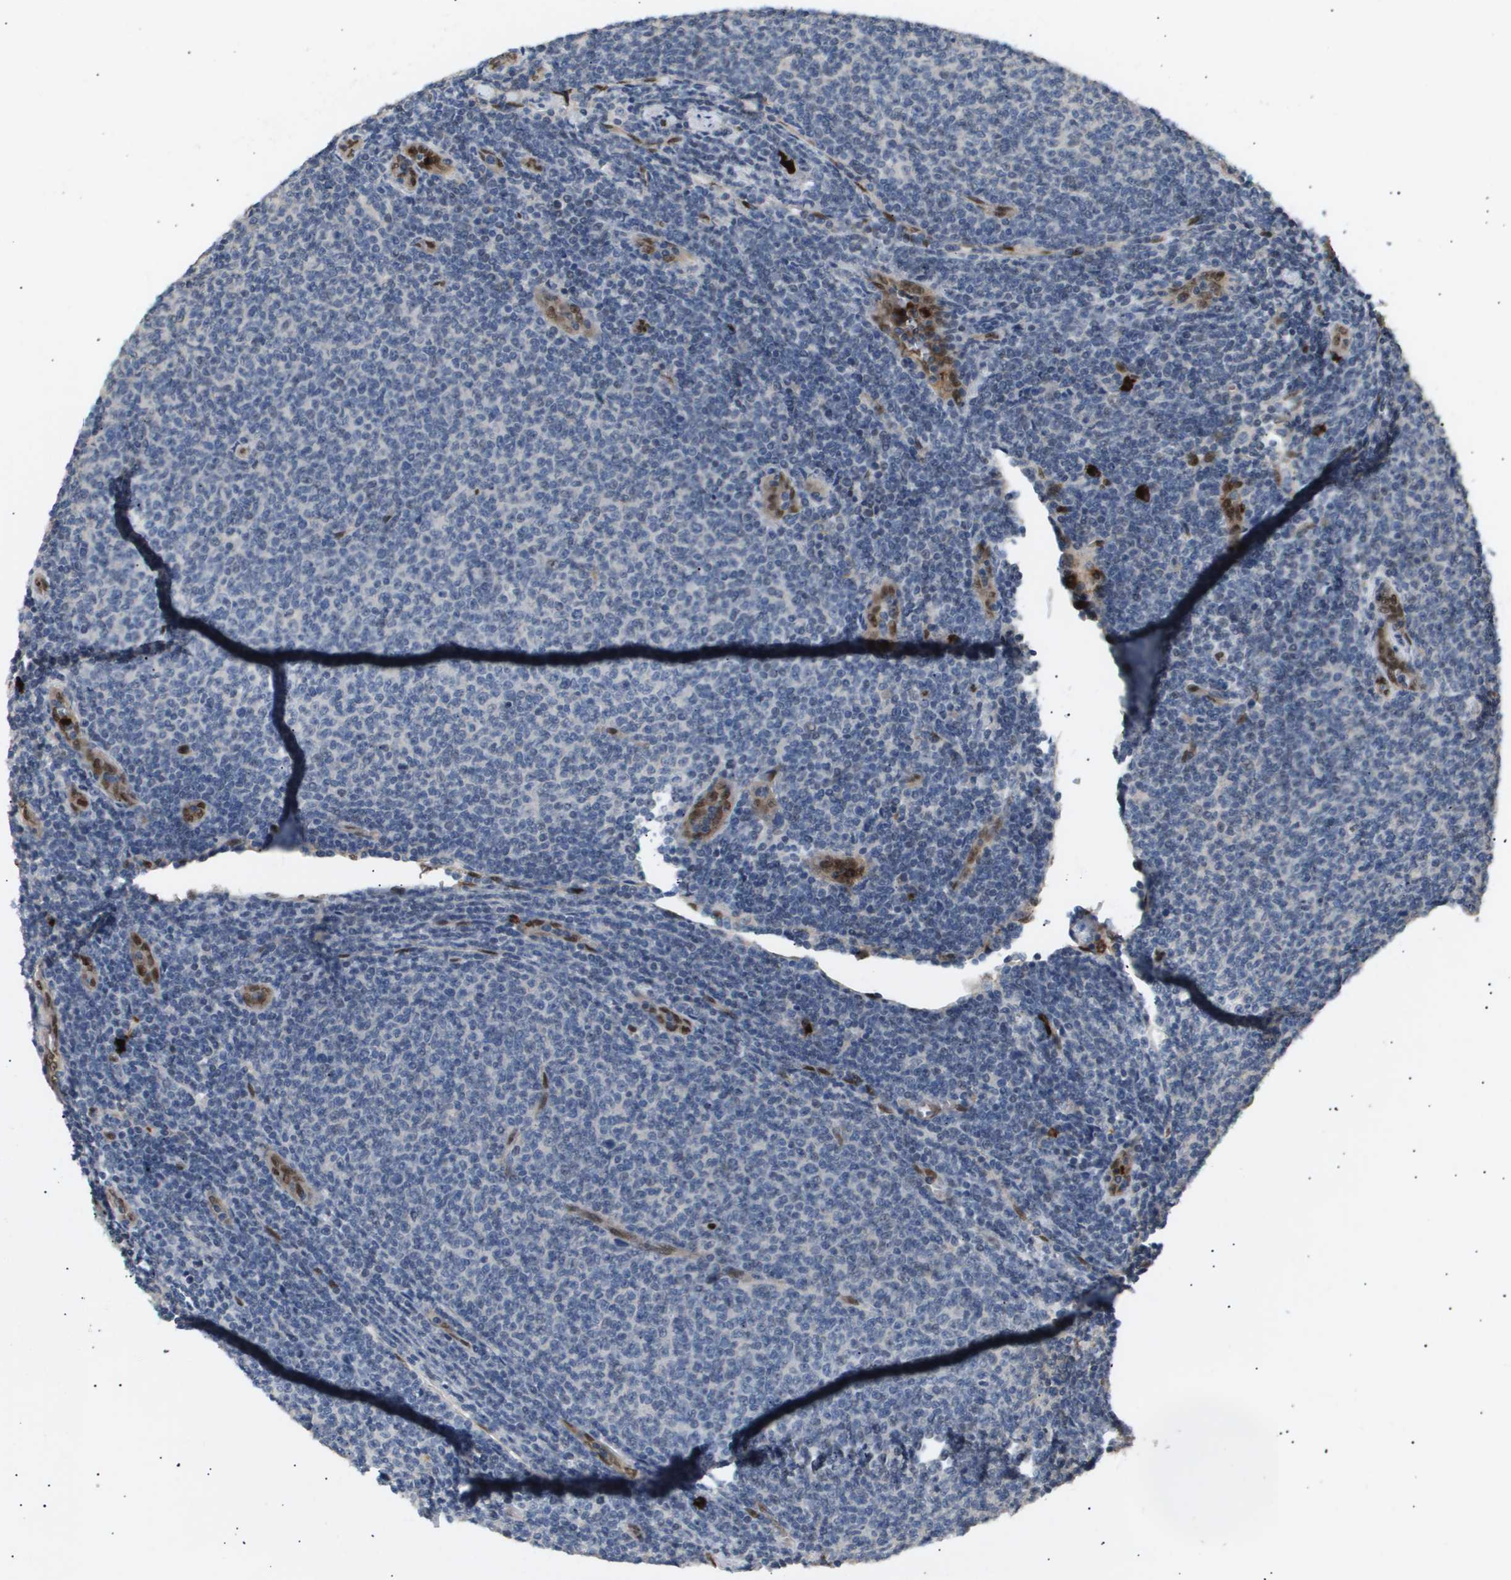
{"staining": {"intensity": "negative", "quantity": "none", "location": "none"}, "tissue": "lymphoma", "cell_type": "Tumor cells", "image_type": "cancer", "snomed": [{"axis": "morphology", "description": "Malignant lymphoma, non-Hodgkin's type, Low grade"}, {"axis": "topography", "description": "Lymph node"}], "caption": "An image of malignant lymphoma, non-Hodgkin's type (low-grade) stained for a protein demonstrates no brown staining in tumor cells.", "gene": "ERG", "patient": {"sex": "male", "age": 66}}